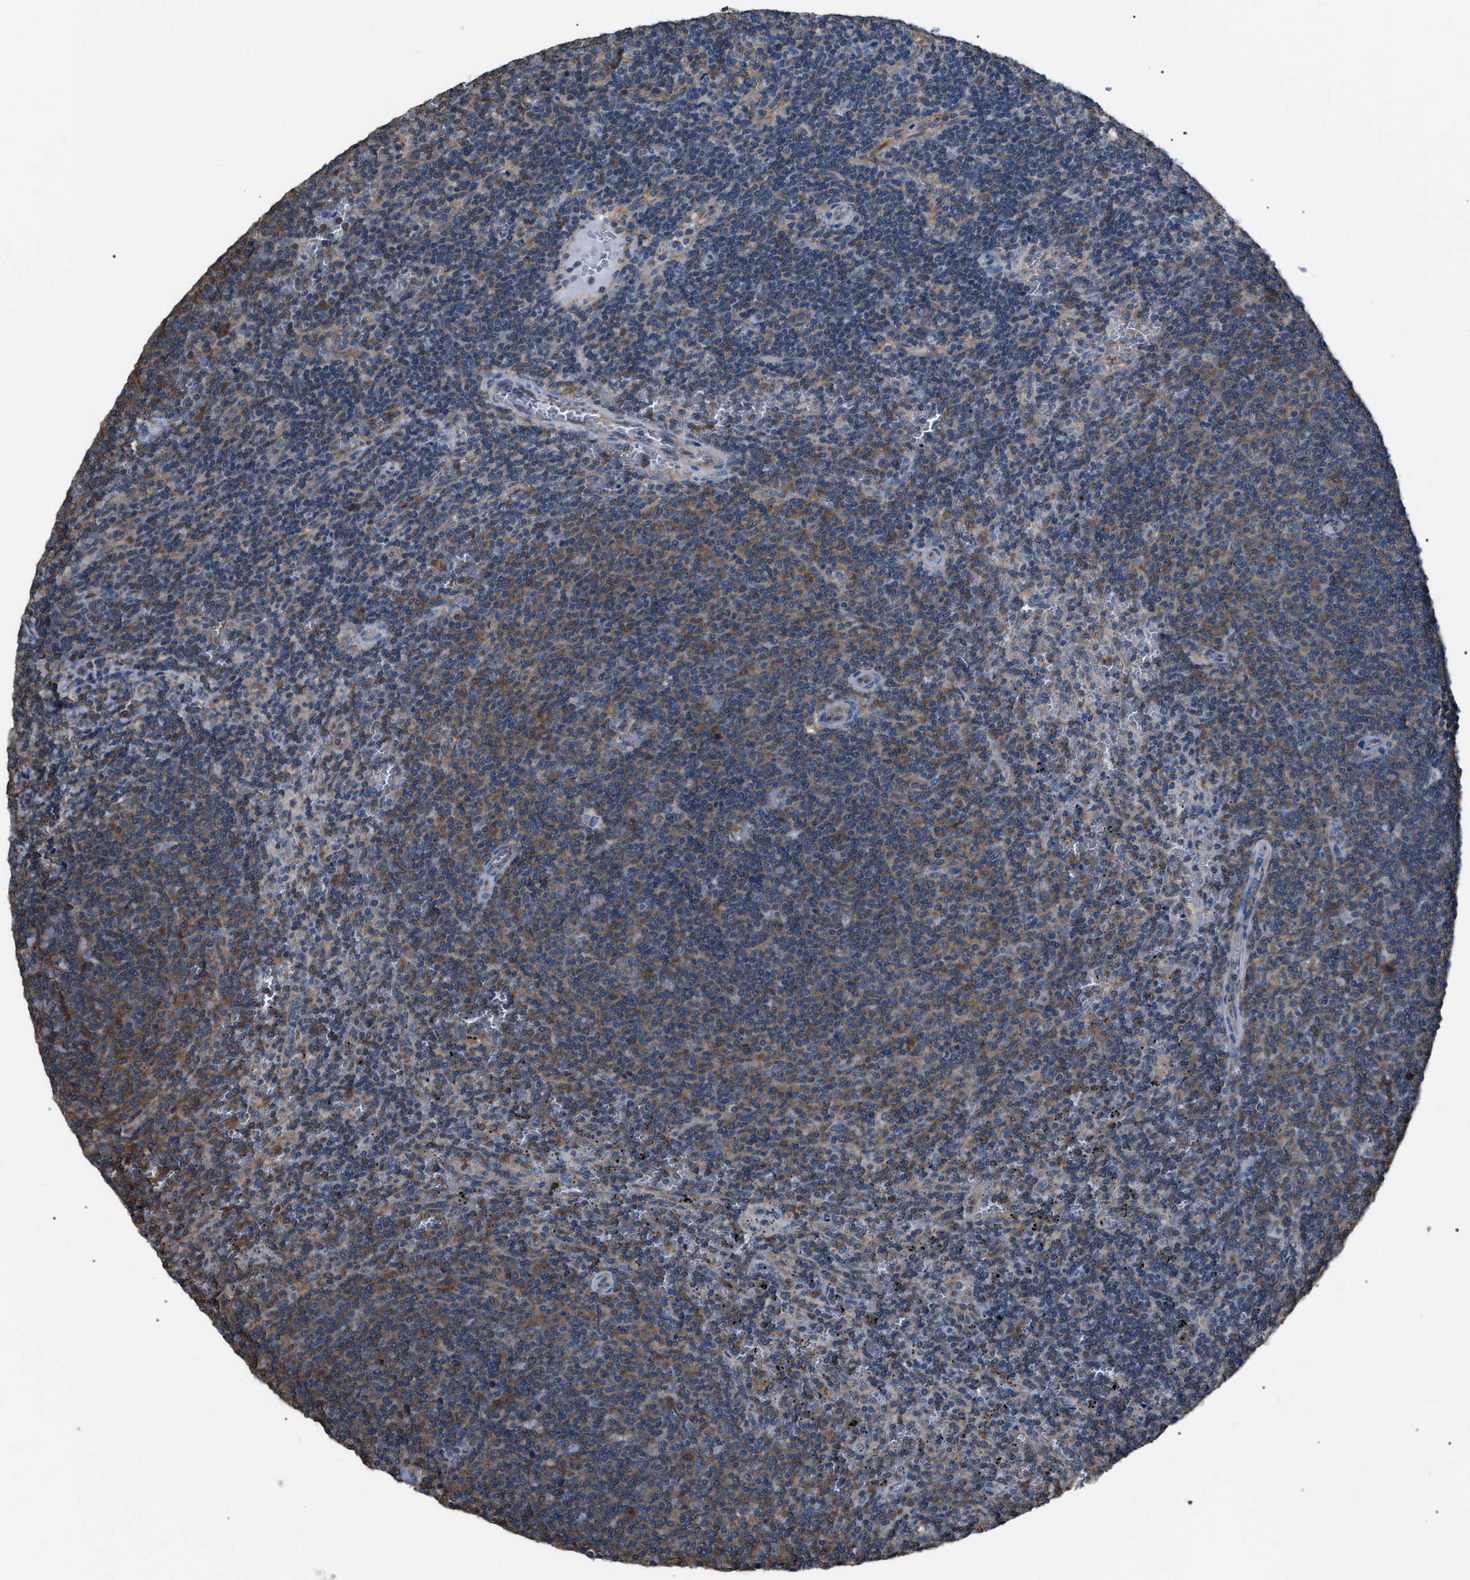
{"staining": {"intensity": "moderate", "quantity": "25%-75%", "location": "cytoplasmic/membranous"}, "tissue": "lymphoma", "cell_type": "Tumor cells", "image_type": "cancer", "snomed": [{"axis": "morphology", "description": "Malignant lymphoma, non-Hodgkin's type, Low grade"}, {"axis": "topography", "description": "Spleen"}], "caption": "Human low-grade malignant lymphoma, non-Hodgkin's type stained with a brown dye exhibits moderate cytoplasmic/membranous positive expression in approximately 25%-75% of tumor cells.", "gene": "PDCD5", "patient": {"sex": "female", "age": 50}}